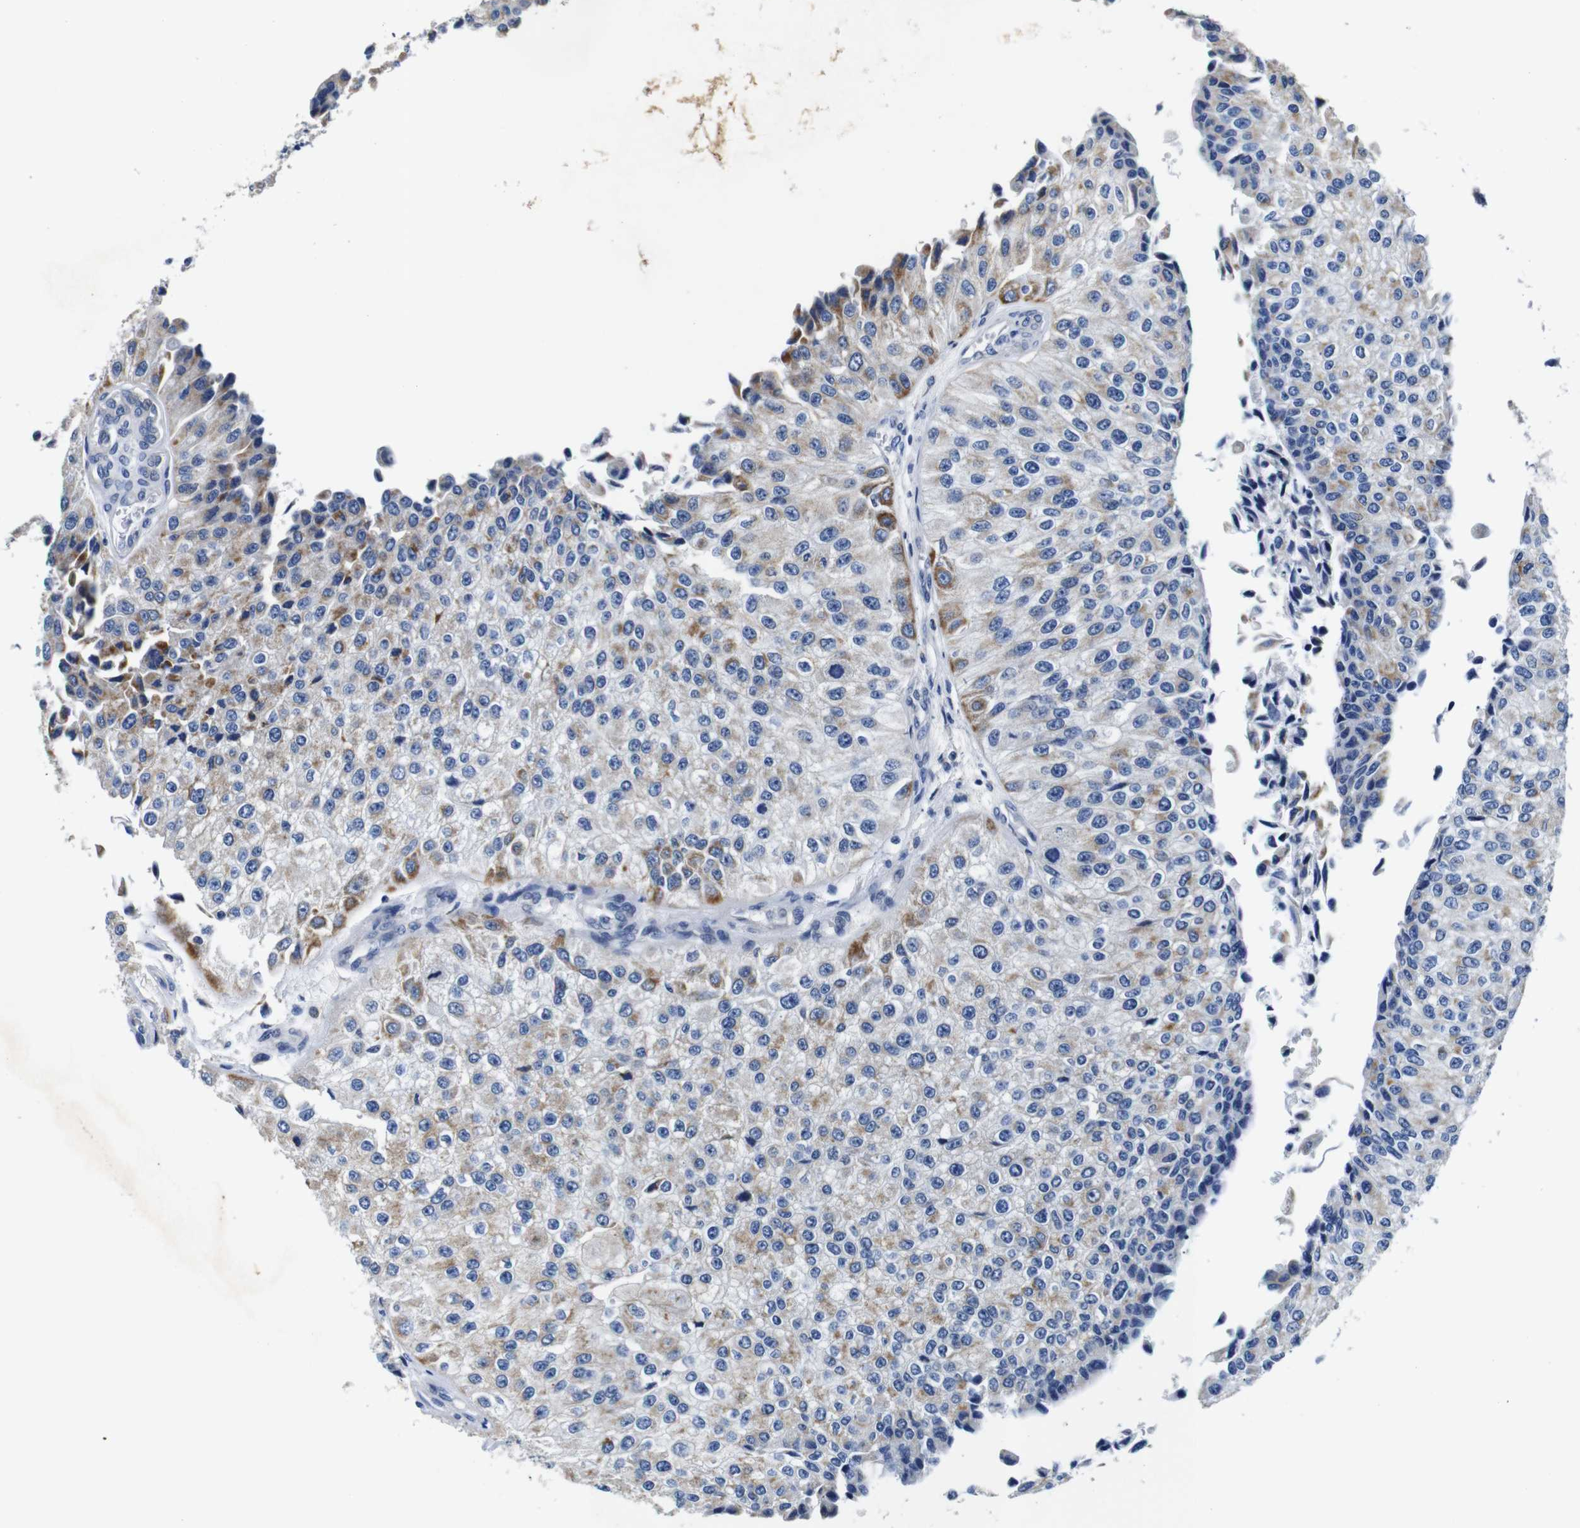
{"staining": {"intensity": "moderate", "quantity": "<25%", "location": "cytoplasmic/membranous"}, "tissue": "urothelial cancer", "cell_type": "Tumor cells", "image_type": "cancer", "snomed": [{"axis": "morphology", "description": "Urothelial carcinoma, High grade"}, {"axis": "topography", "description": "Kidney"}, {"axis": "topography", "description": "Urinary bladder"}], "caption": "Urothelial cancer stained with IHC reveals moderate cytoplasmic/membranous positivity in approximately <25% of tumor cells.", "gene": "SNX19", "patient": {"sex": "male", "age": 77}}